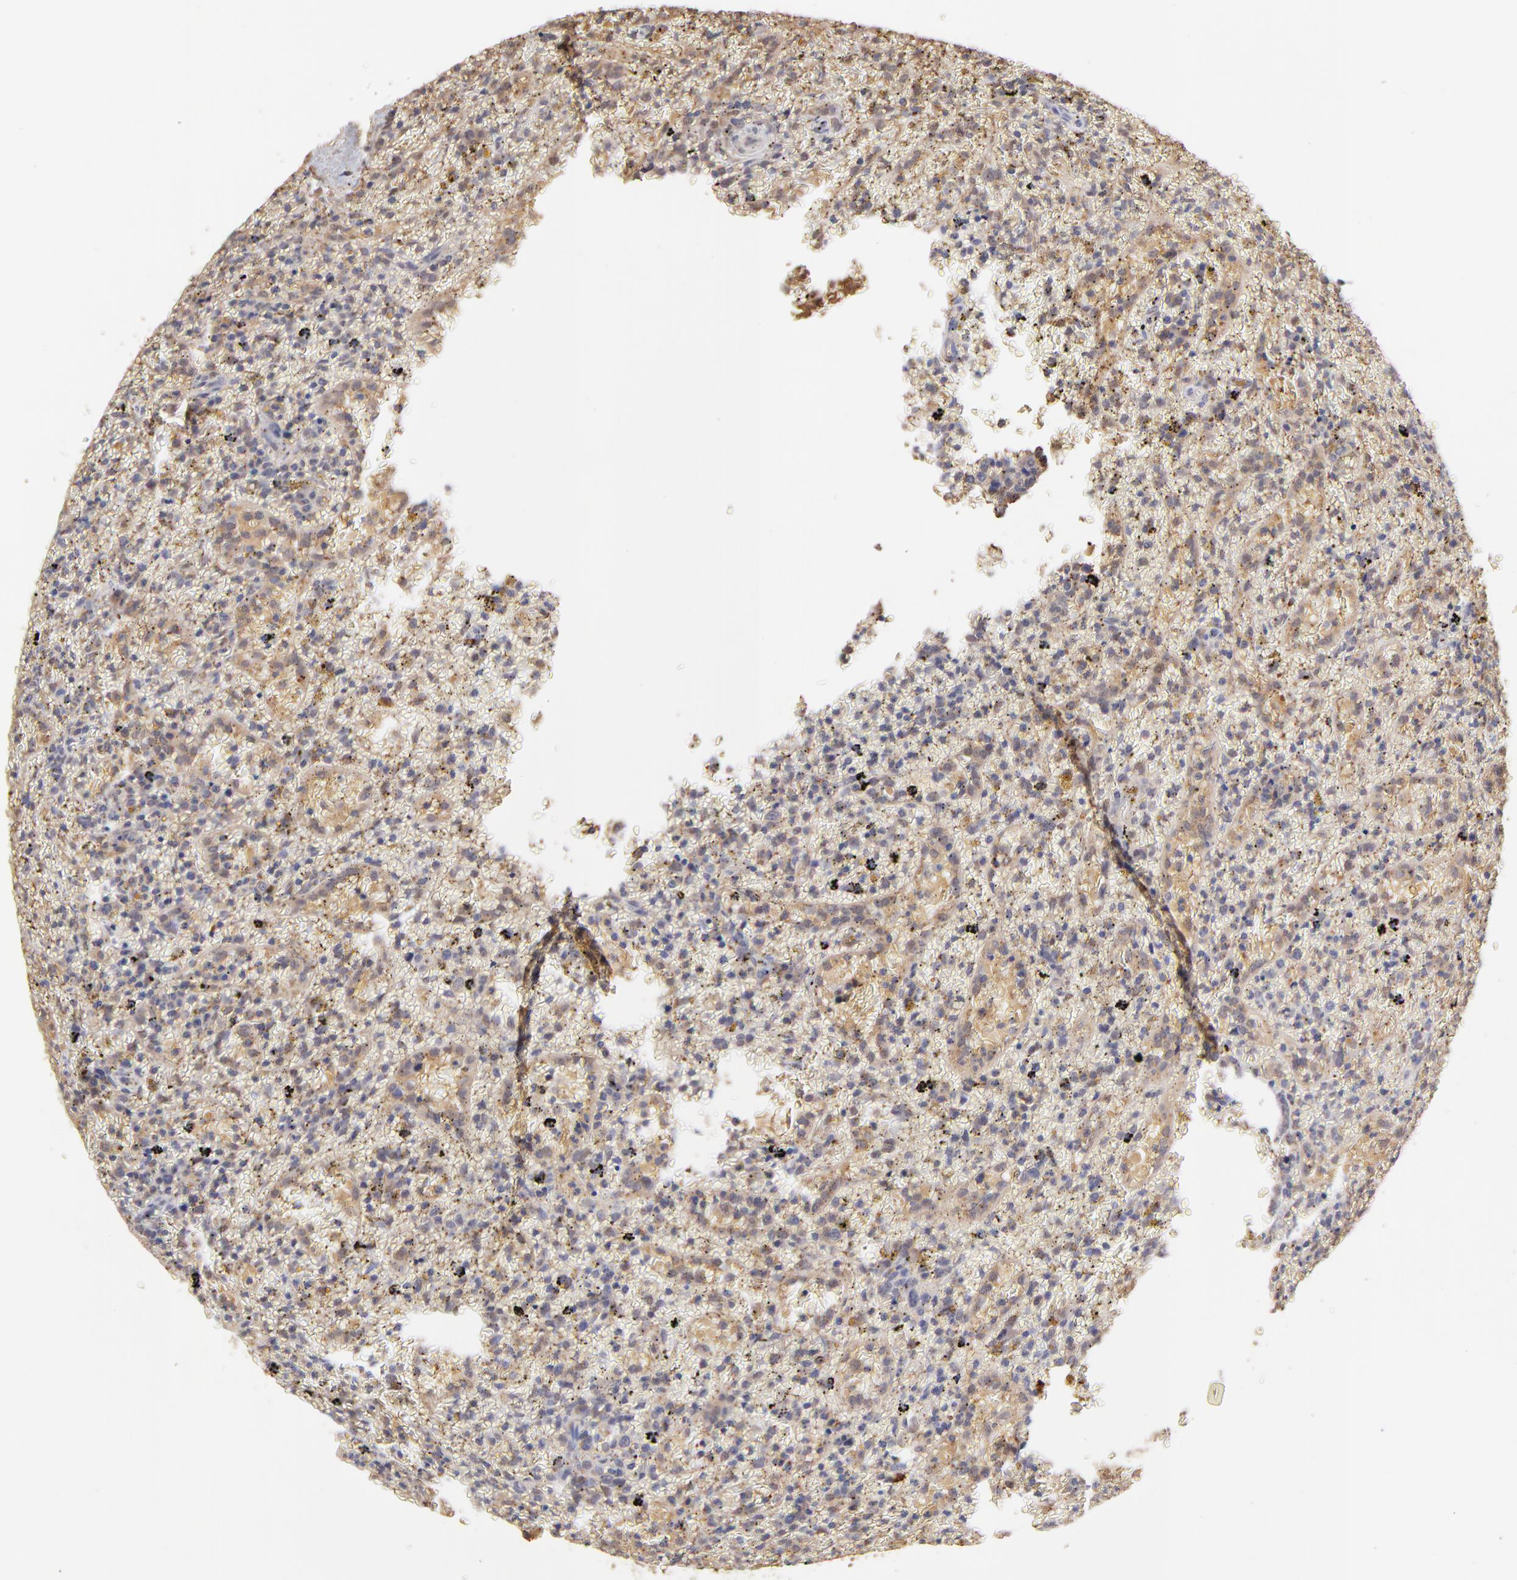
{"staining": {"intensity": "weak", "quantity": "<25%", "location": "cytoplasmic/membranous,nuclear"}, "tissue": "lymphoma", "cell_type": "Tumor cells", "image_type": "cancer", "snomed": [{"axis": "morphology", "description": "Malignant lymphoma, non-Hodgkin's type, High grade"}, {"axis": "topography", "description": "Spleen"}, {"axis": "topography", "description": "Lymph node"}], "caption": "Immunohistochemical staining of human high-grade malignant lymphoma, non-Hodgkin's type shows no significant positivity in tumor cells.", "gene": "PSMD14", "patient": {"sex": "female", "age": 70}}